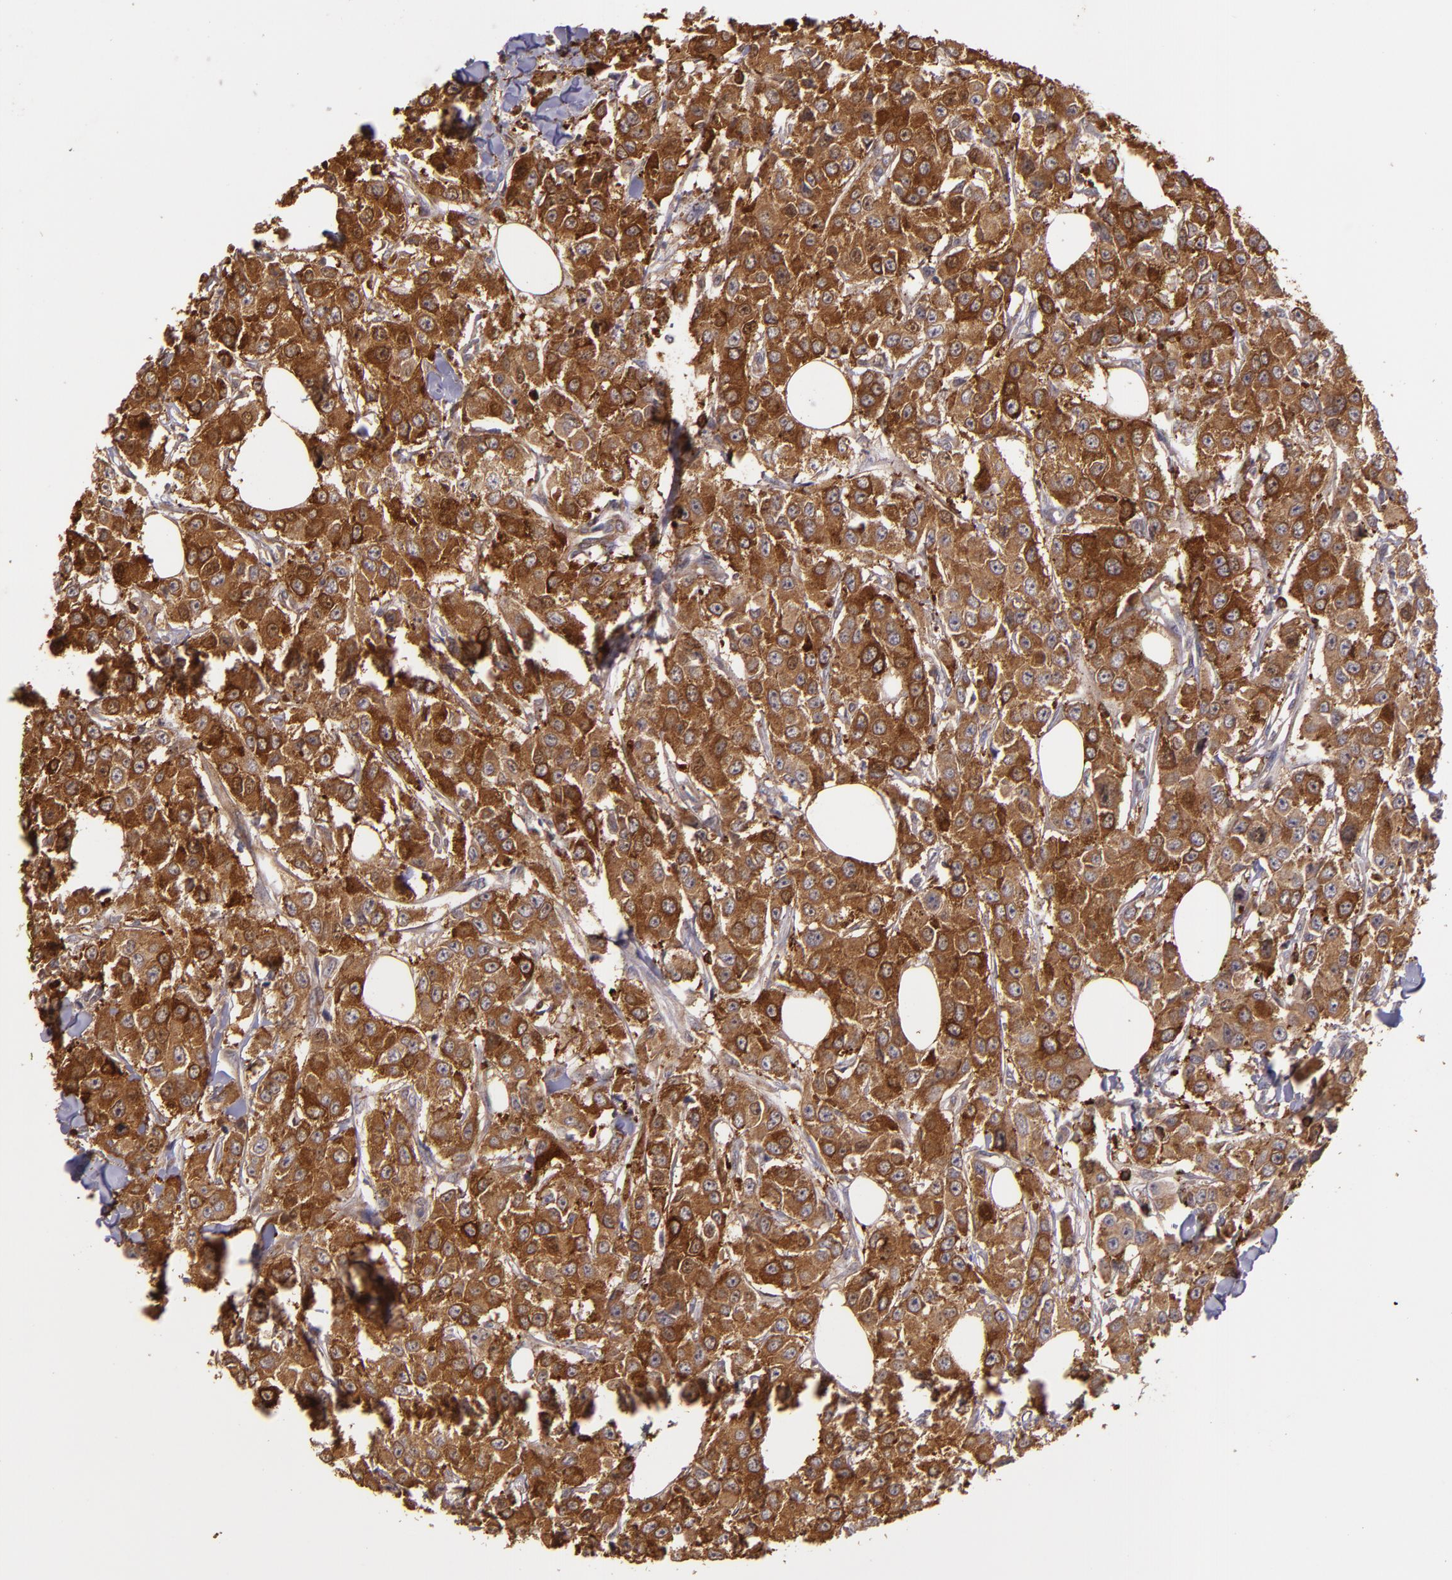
{"staining": {"intensity": "strong", "quantity": ">75%", "location": "cytoplasmic/membranous"}, "tissue": "breast cancer", "cell_type": "Tumor cells", "image_type": "cancer", "snomed": [{"axis": "morphology", "description": "Duct carcinoma"}, {"axis": "topography", "description": "Breast"}], "caption": "Breast cancer was stained to show a protein in brown. There is high levels of strong cytoplasmic/membranous staining in about >75% of tumor cells.", "gene": "SLC9A3R1", "patient": {"sex": "female", "age": 58}}